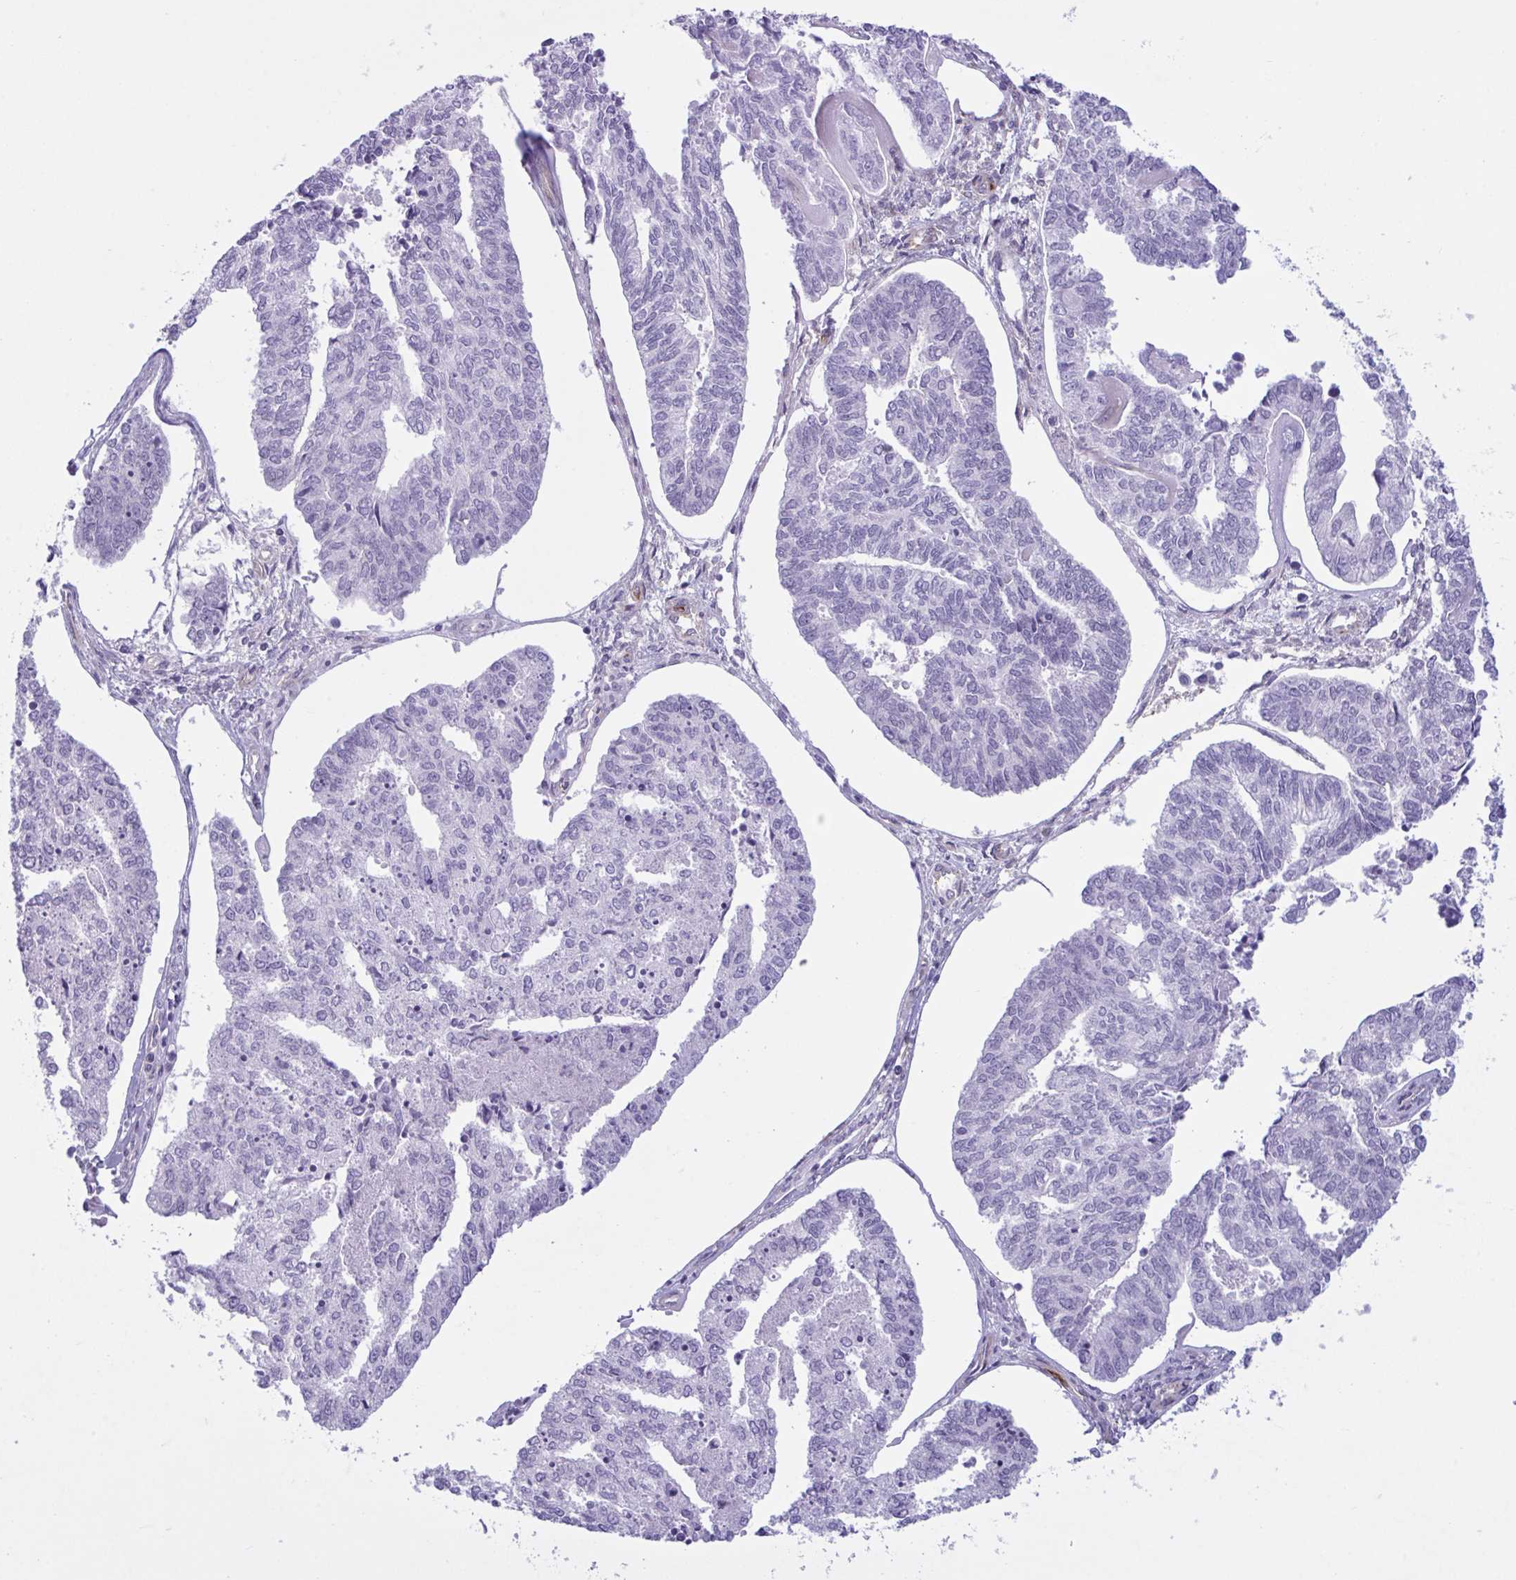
{"staining": {"intensity": "negative", "quantity": "none", "location": "none"}, "tissue": "endometrial cancer", "cell_type": "Tumor cells", "image_type": "cancer", "snomed": [{"axis": "morphology", "description": "Adenocarcinoma, NOS"}, {"axis": "topography", "description": "Endometrium"}], "caption": "A photomicrograph of human endometrial cancer (adenocarcinoma) is negative for staining in tumor cells. (DAB (3,3'-diaminobenzidine) IHC with hematoxylin counter stain).", "gene": "PRRT4", "patient": {"sex": "female", "age": 73}}